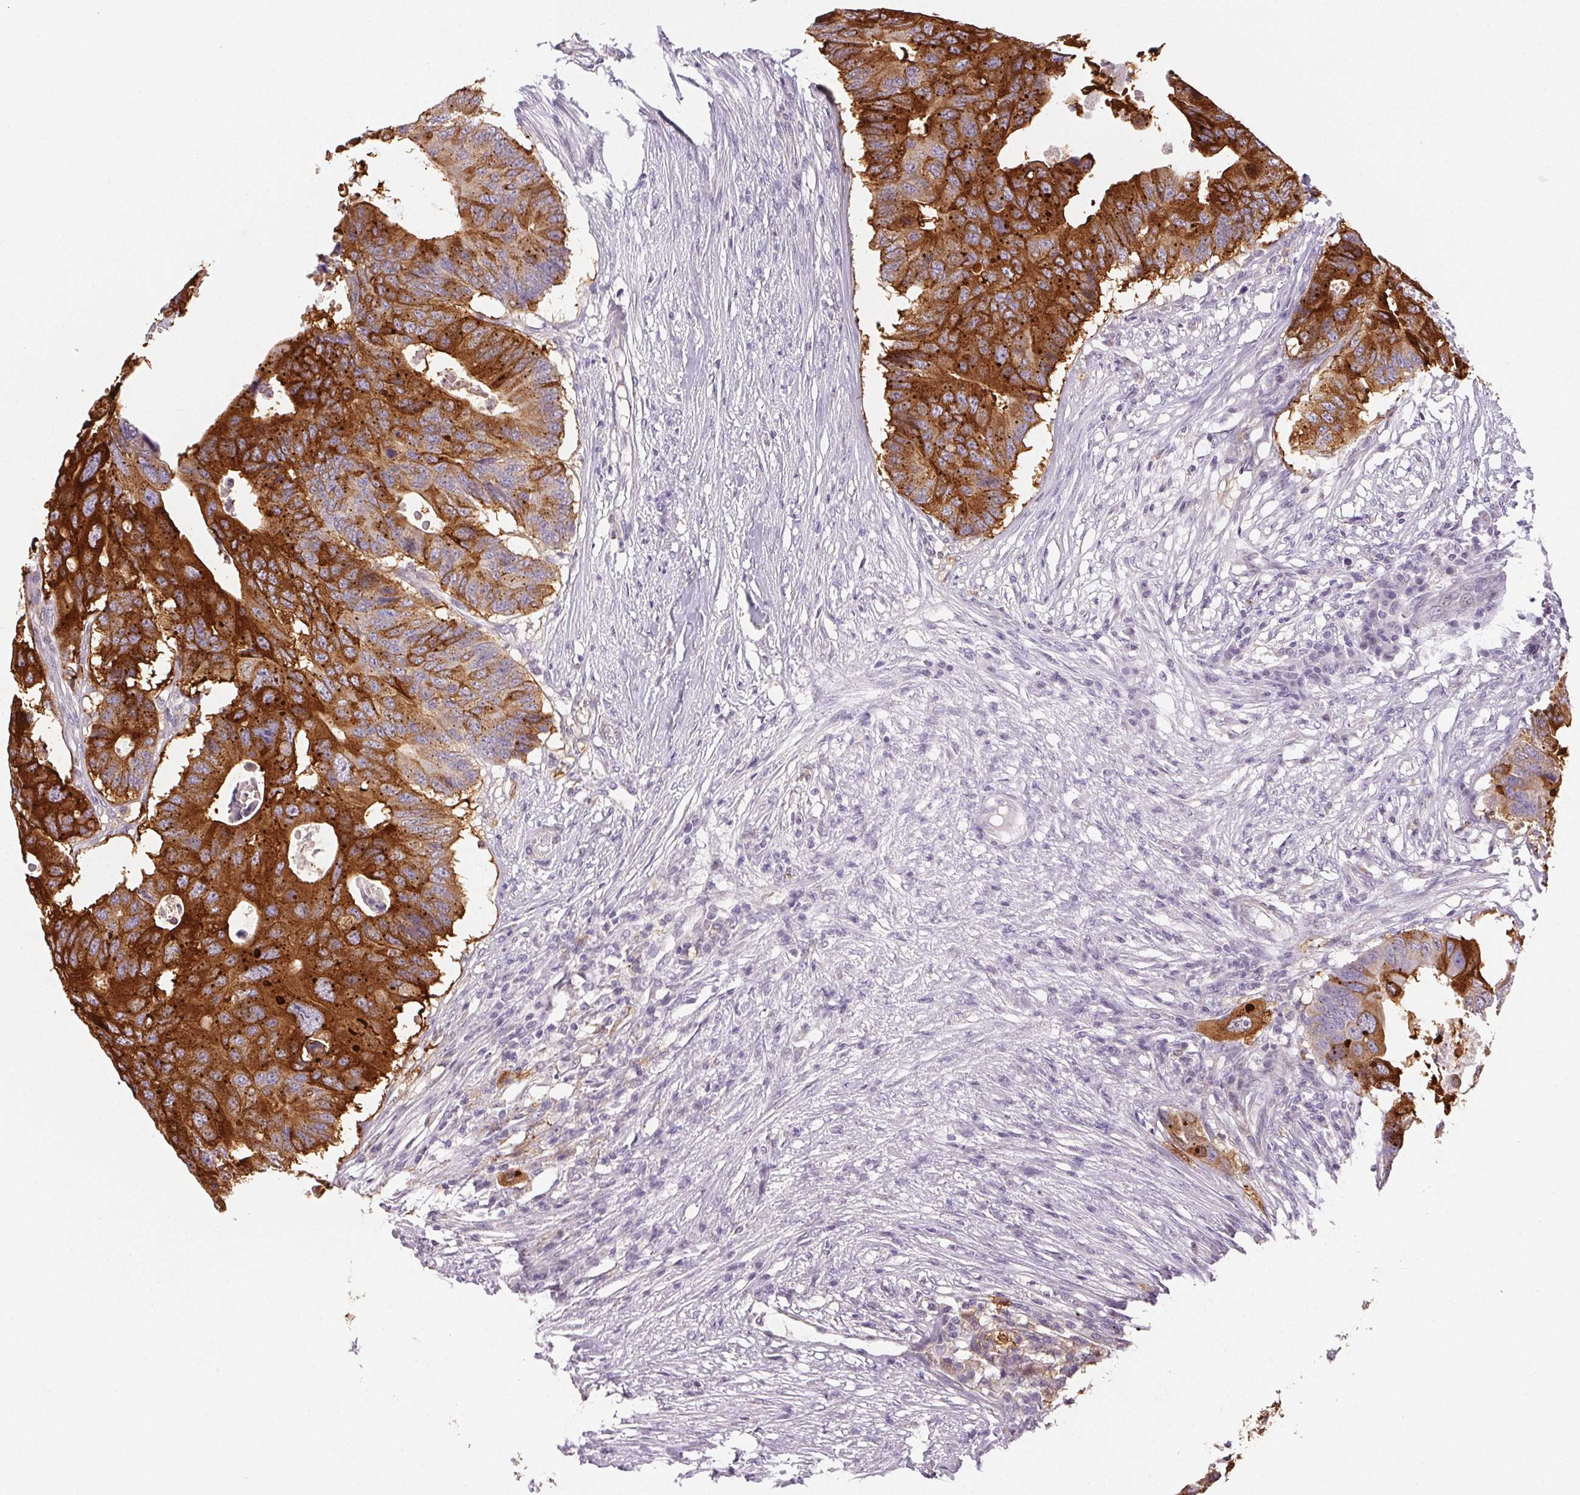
{"staining": {"intensity": "strong", "quantity": ">75%", "location": "cytoplasmic/membranous"}, "tissue": "colorectal cancer", "cell_type": "Tumor cells", "image_type": "cancer", "snomed": [{"axis": "morphology", "description": "Adenocarcinoma, NOS"}, {"axis": "topography", "description": "Colon"}], "caption": "Adenocarcinoma (colorectal) was stained to show a protein in brown. There is high levels of strong cytoplasmic/membranous staining in about >75% of tumor cells.", "gene": "RPGRIP1", "patient": {"sex": "male", "age": 71}}